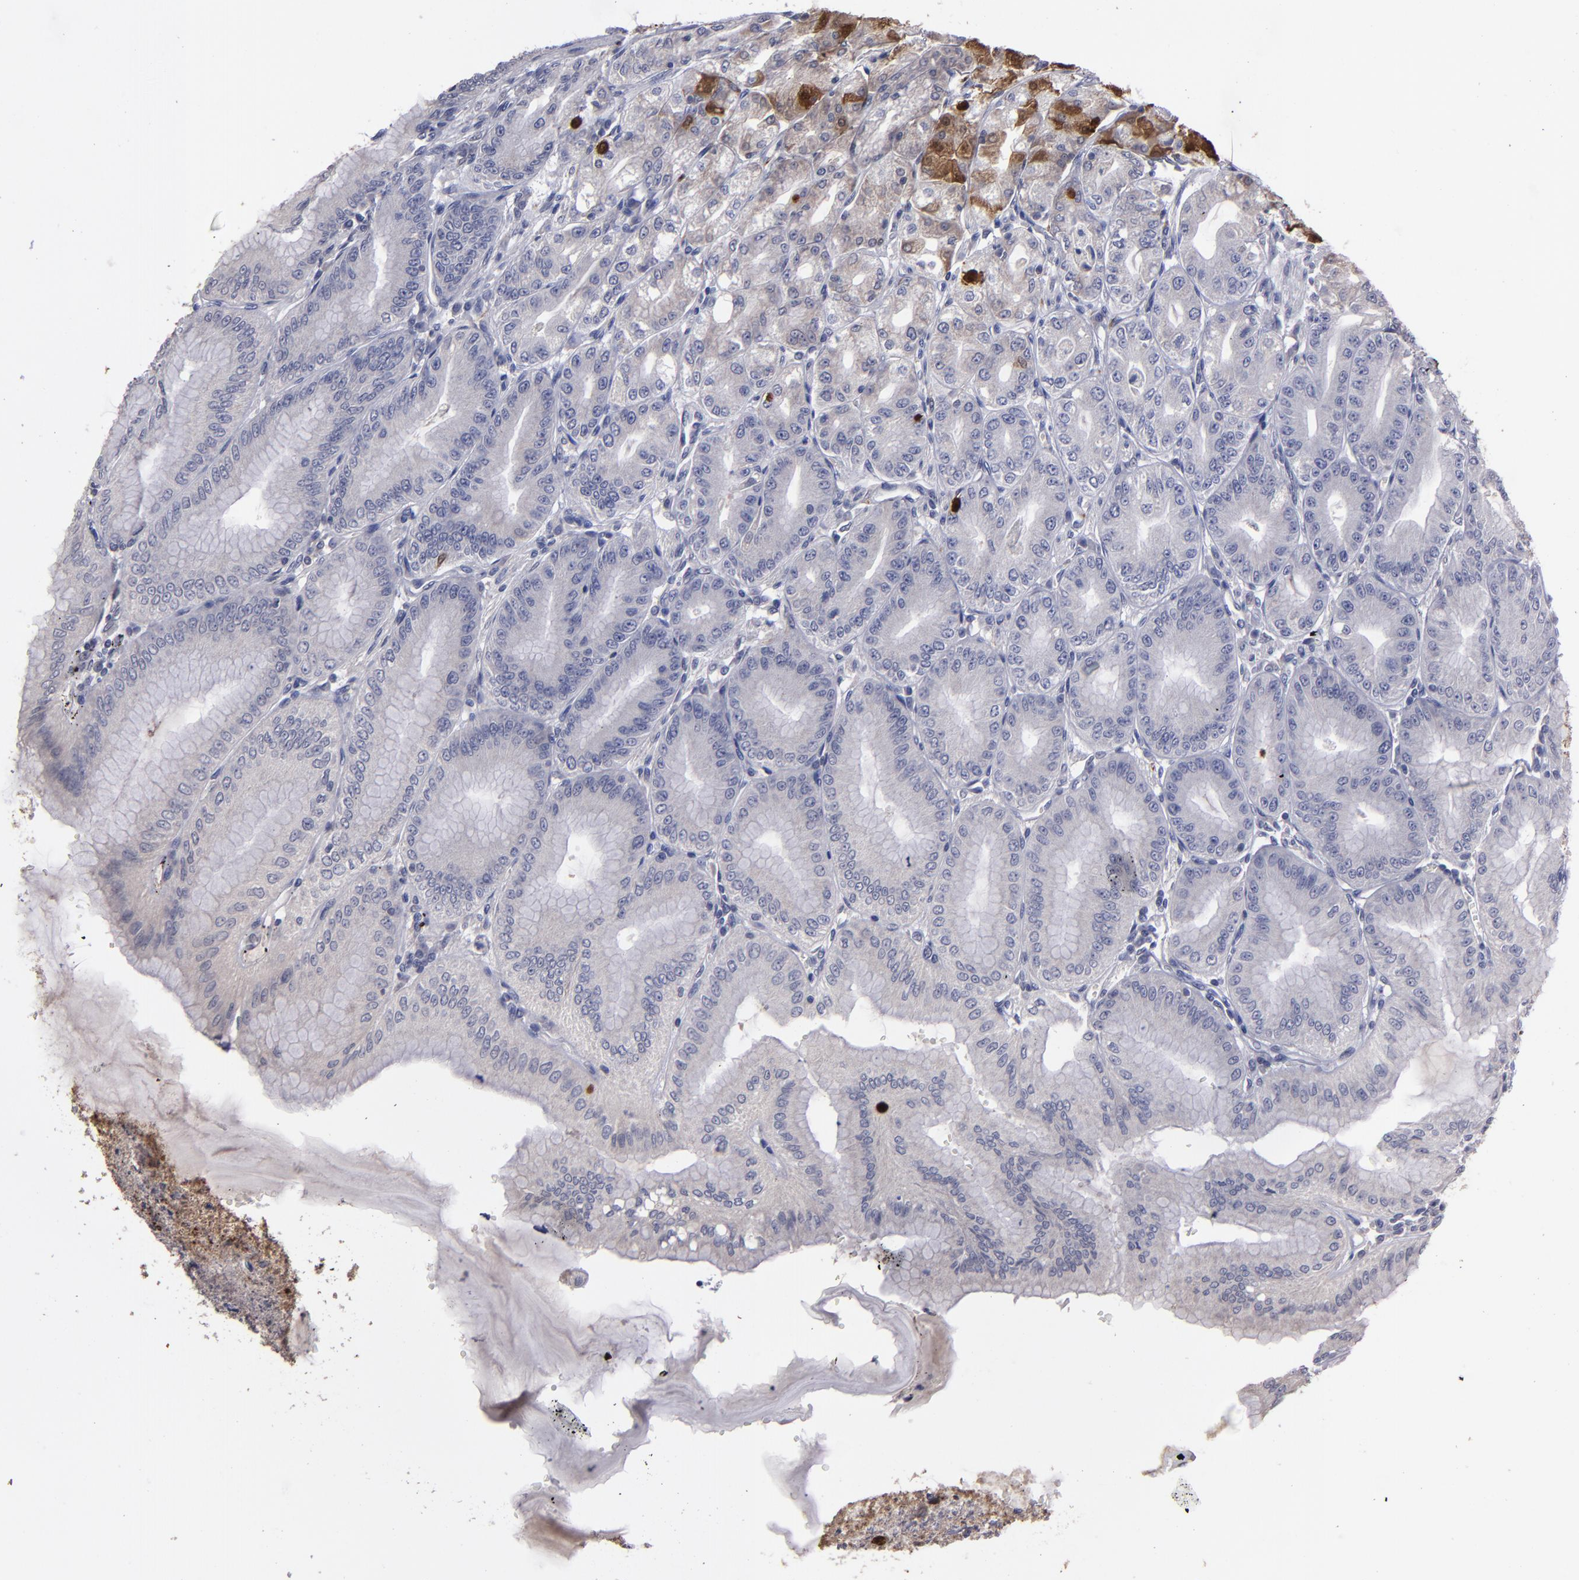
{"staining": {"intensity": "moderate", "quantity": "<25%", "location": "cytoplasmic/membranous,nuclear"}, "tissue": "stomach", "cell_type": "Glandular cells", "image_type": "normal", "snomed": [{"axis": "morphology", "description": "Normal tissue, NOS"}, {"axis": "topography", "description": "Stomach, lower"}], "caption": "The photomicrograph shows immunohistochemical staining of unremarkable stomach. There is moderate cytoplasmic/membranous,nuclear expression is appreciated in about <25% of glandular cells.", "gene": "S100A1", "patient": {"sex": "male", "age": 71}}